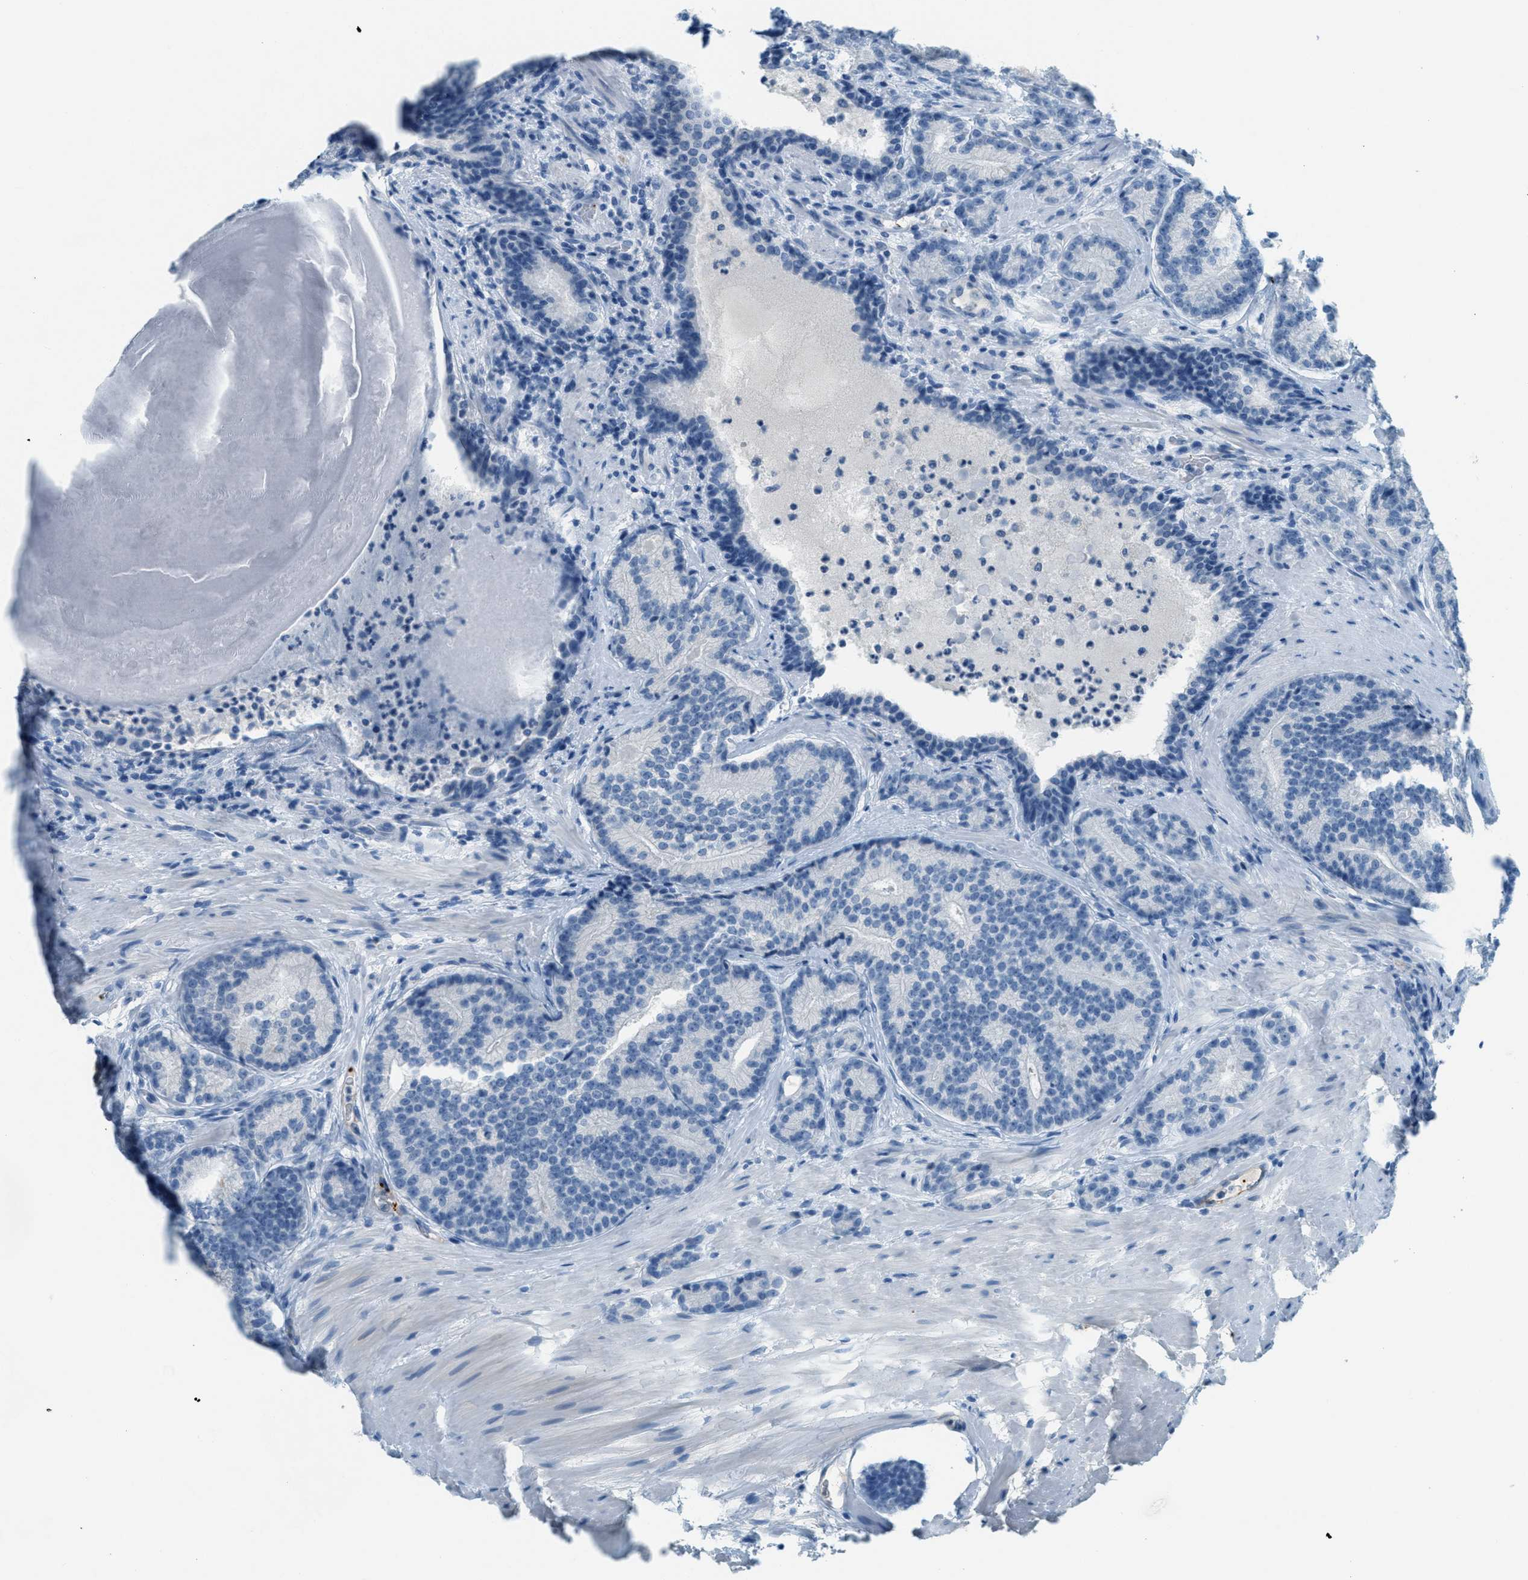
{"staining": {"intensity": "negative", "quantity": "none", "location": "none"}, "tissue": "prostate cancer", "cell_type": "Tumor cells", "image_type": "cancer", "snomed": [{"axis": "morphology", "description": "Adenocarcinoma, High grade"}, {"axis": "topography", "description": "Prostate"}], "caption": "Immunohistochemical staining of human prostate cancer reveals no significant positivity in tumor cells.", "gene": "PPBP", "patient": {"sex": "male", "age": 61}}